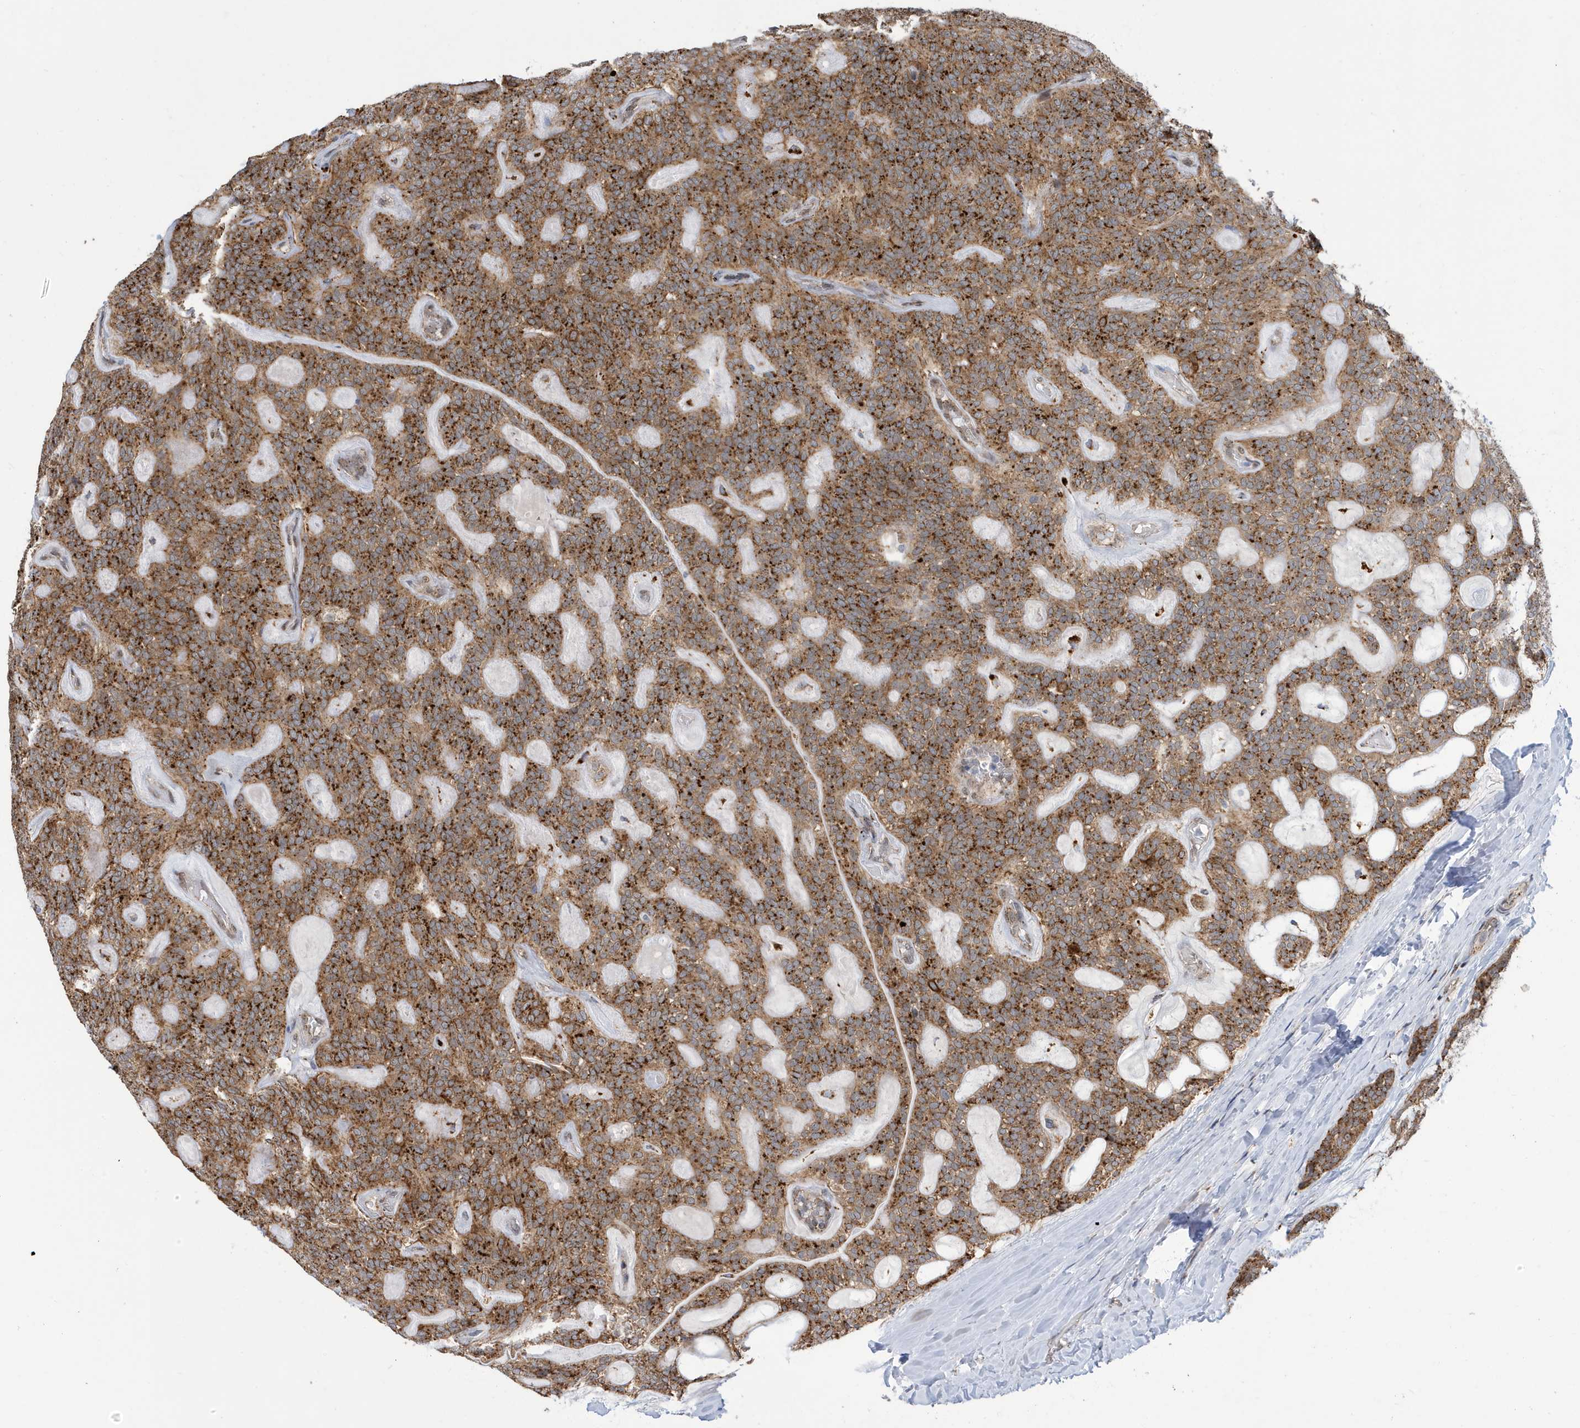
{"staining": {"intensity": "moderate", "quantity": ">75%", "location": "cytoplasmic/membranous"}, "tissue": "head and neck cancer", "cell_type": "Tumor cells", "image_type": "cancer", "snomed": [{"axis": "morphology", "description": "Adenocarcinoma, NOS"}, {"axis": "topography", "description": "Head-Neck"}], "caption": "Protein staining of head and neck cancer (adenocarcinoma) tissue reveals moderate cytoplasmic/membranous expression in about >75% of tumor cells. The staining was performed using DAB, with brown indicating positive protein expression. Nuclei are stained blue with hematoxylin.", "gene": "ZNF507", "patient": {"sex": "male", "age": 66}}